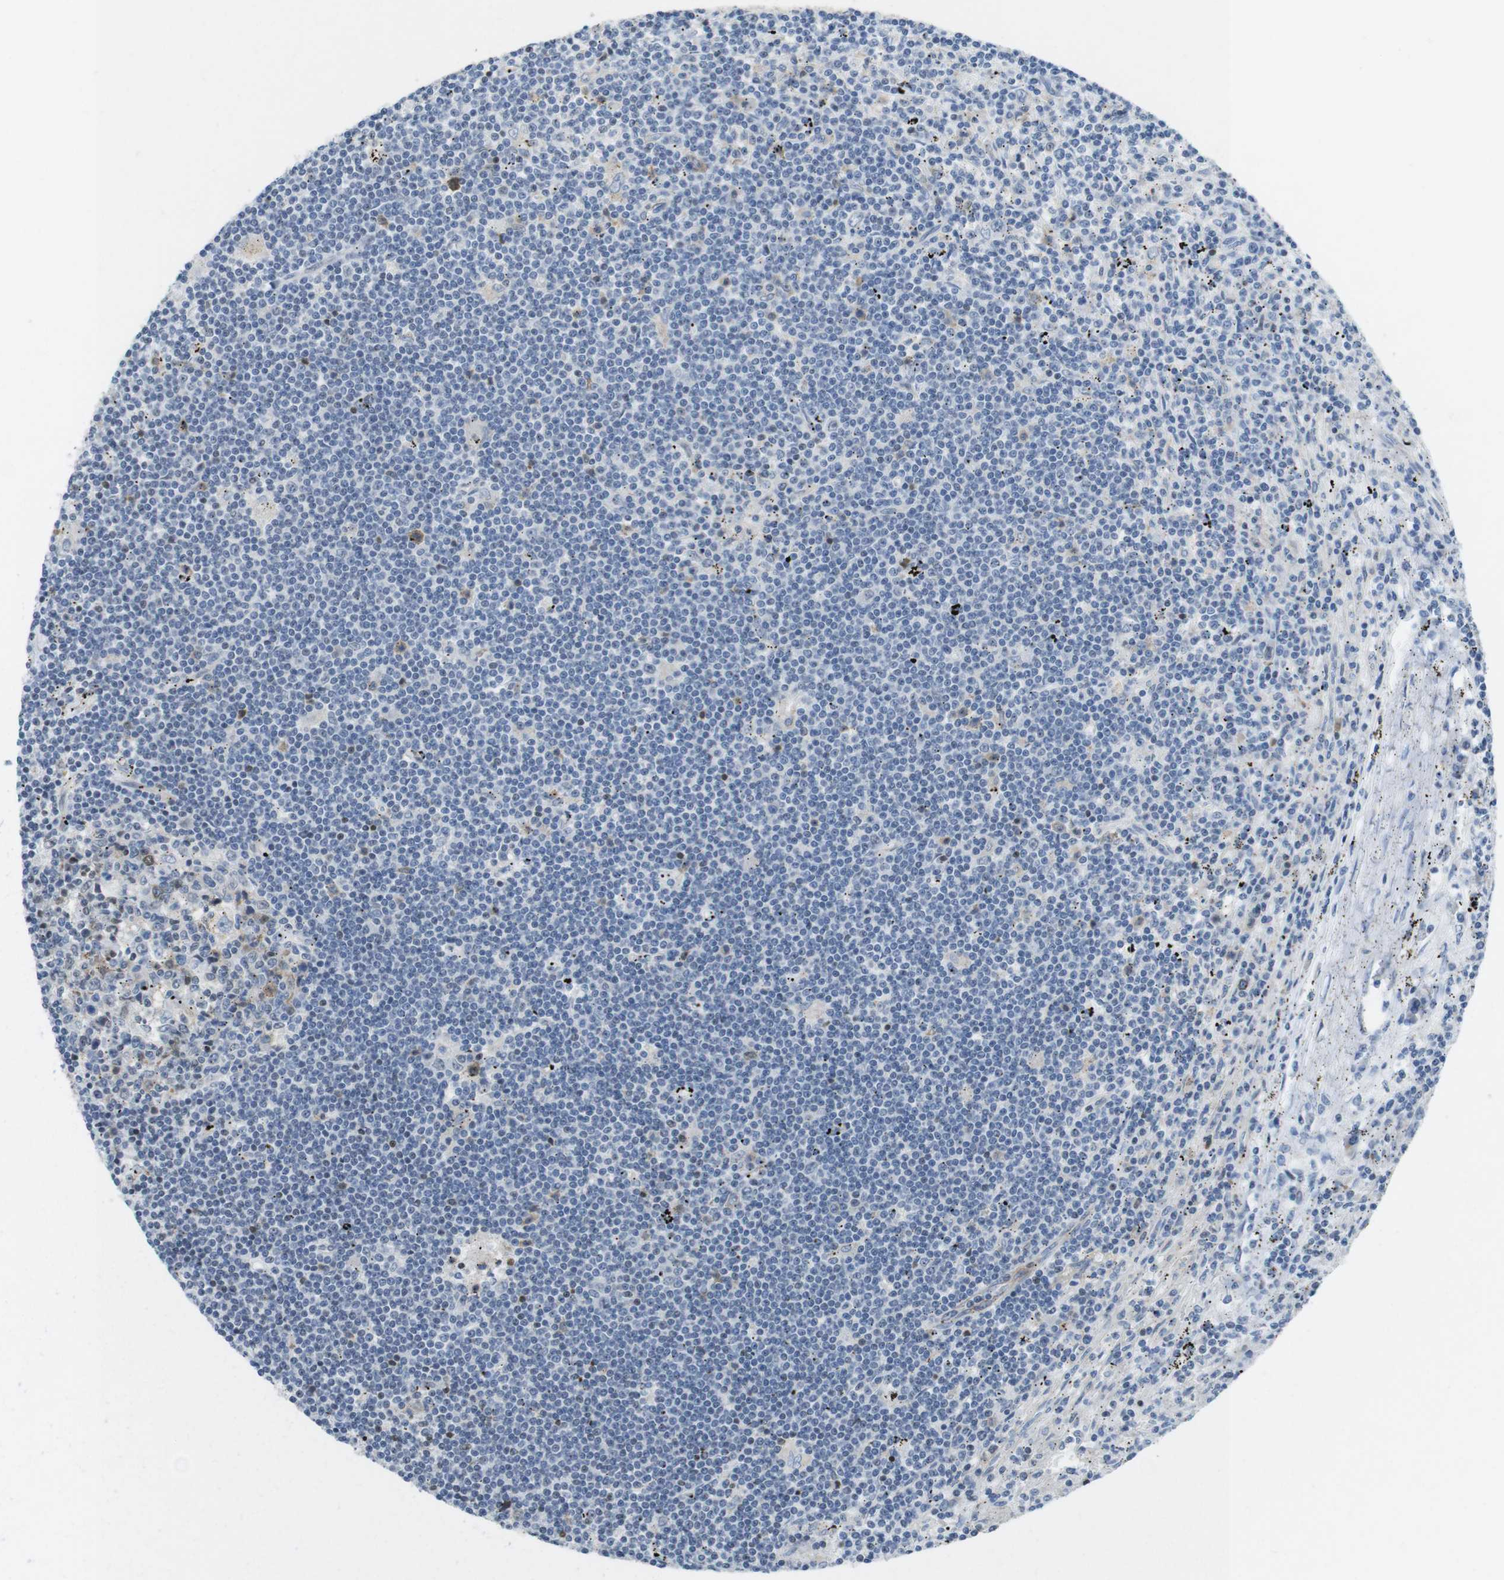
{"staining": {"intensity": "negative", "quantity": "none", "location": "none"}, "tissue": "lymphoma", "cell_type": "Tumor cells", "image_type": "cancer", "snomed": [{"axis": "morphology", "description": "Malignant lymphoma, non-Hodgkin's type, Low grade"}, {"axis": "topography", "description": "Spleen"}], "caption": "IHC histopathology image of lymphoma stained for a protein (brown), which reveals no positivity in tumor cells.", "gene": "TJP3", "patient": {"sex": "male", "age": 76}}